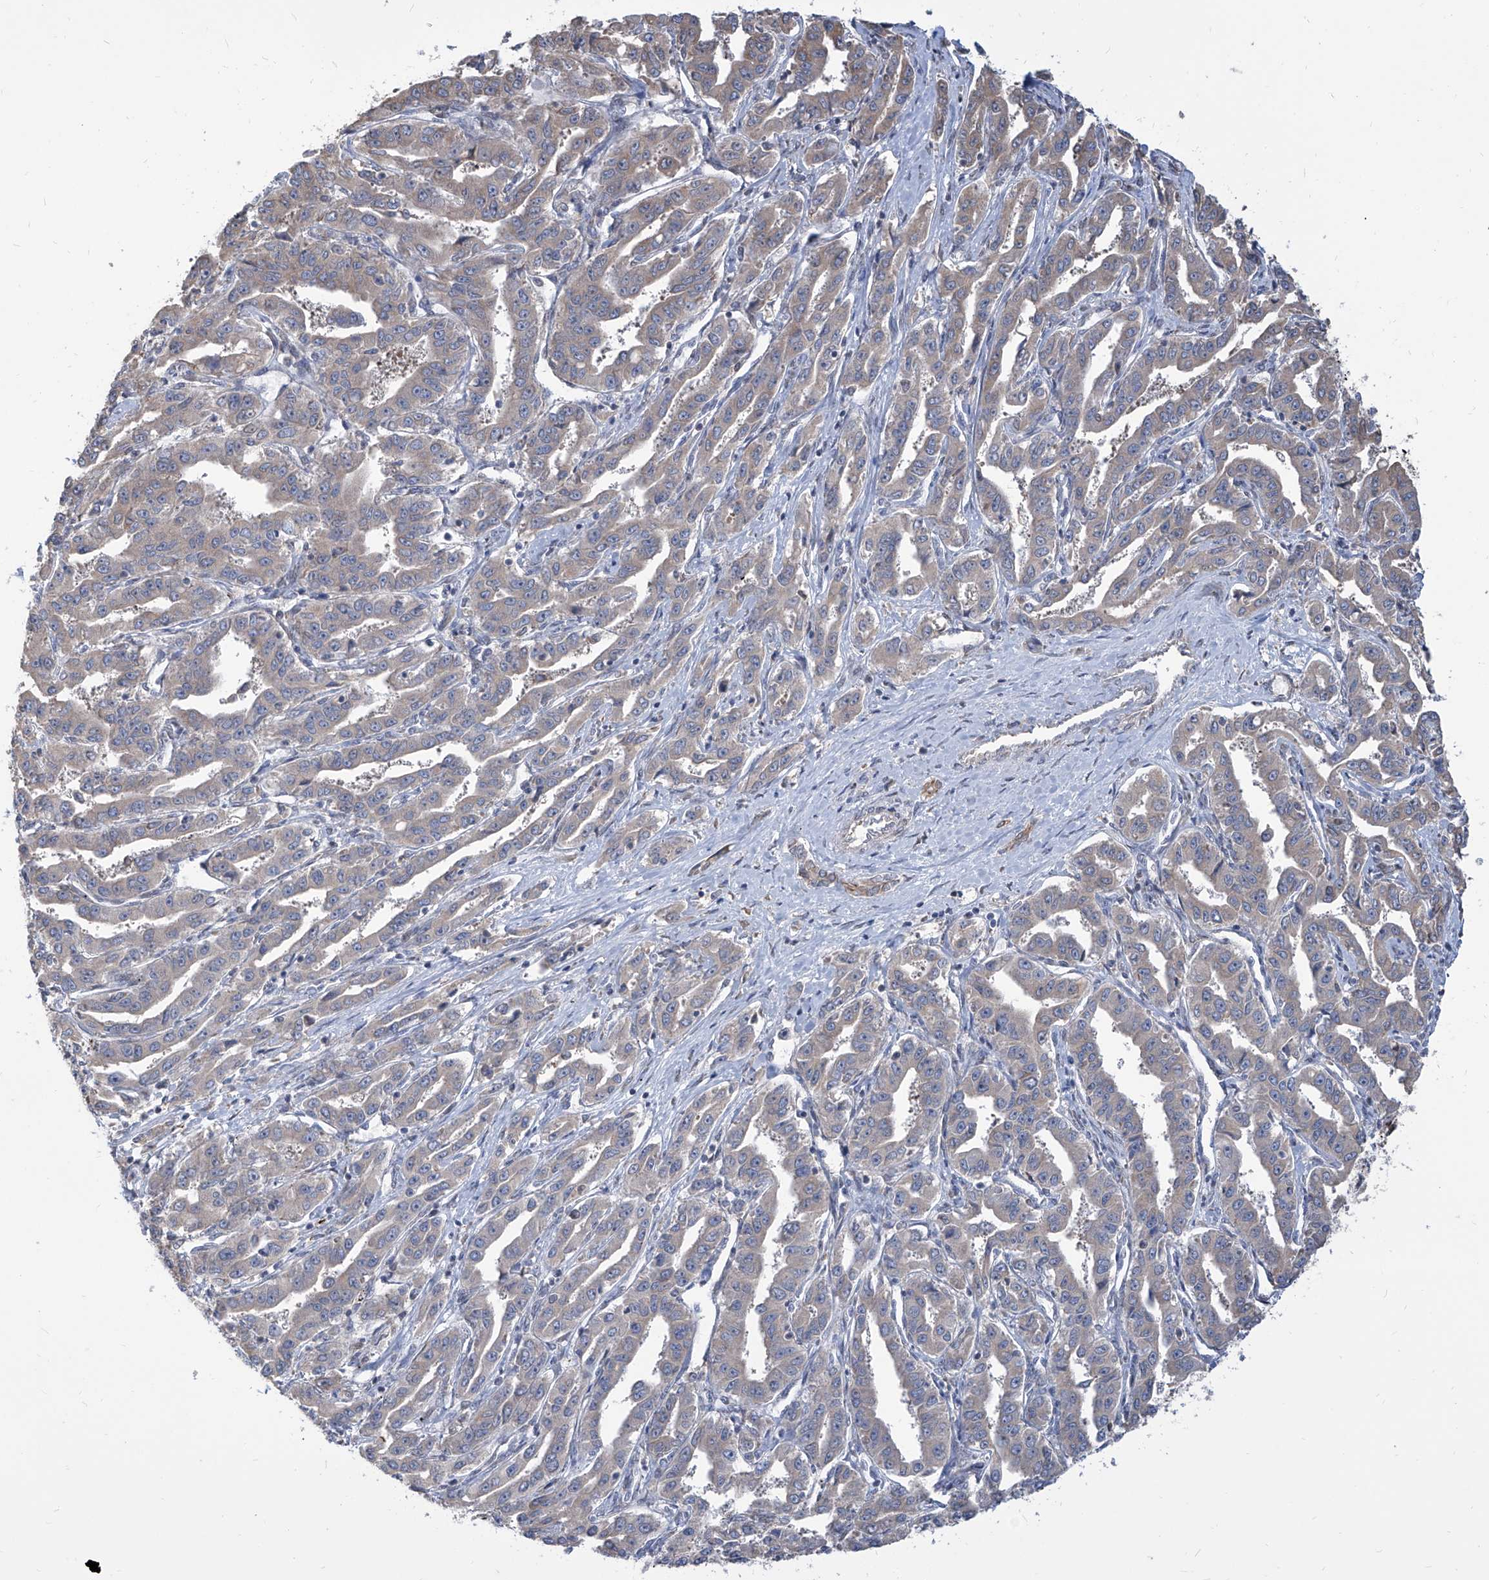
{"staining": {"intensity": "negative", "quantity": "none", "location": "none"}, "tissue": "liver cancer", "cell_type": "Tumor cells", "image_type": "cancer", "snomed": [{"axis": "morphology", "description": "Cholangiocarcinoma"}, {"axis": "topography", "description": "Liver"}], "caption": "Tumor cells are negative for brown protein staining in liver cholangiocarcinoma. The staining is performed using DAB (3,3'-diaminobenzidine) brown chromogen with nuclei counter-stained in using hematoxylin.", "gene": "FAM83B", "patient": {"sex": "male", "age": 59}}